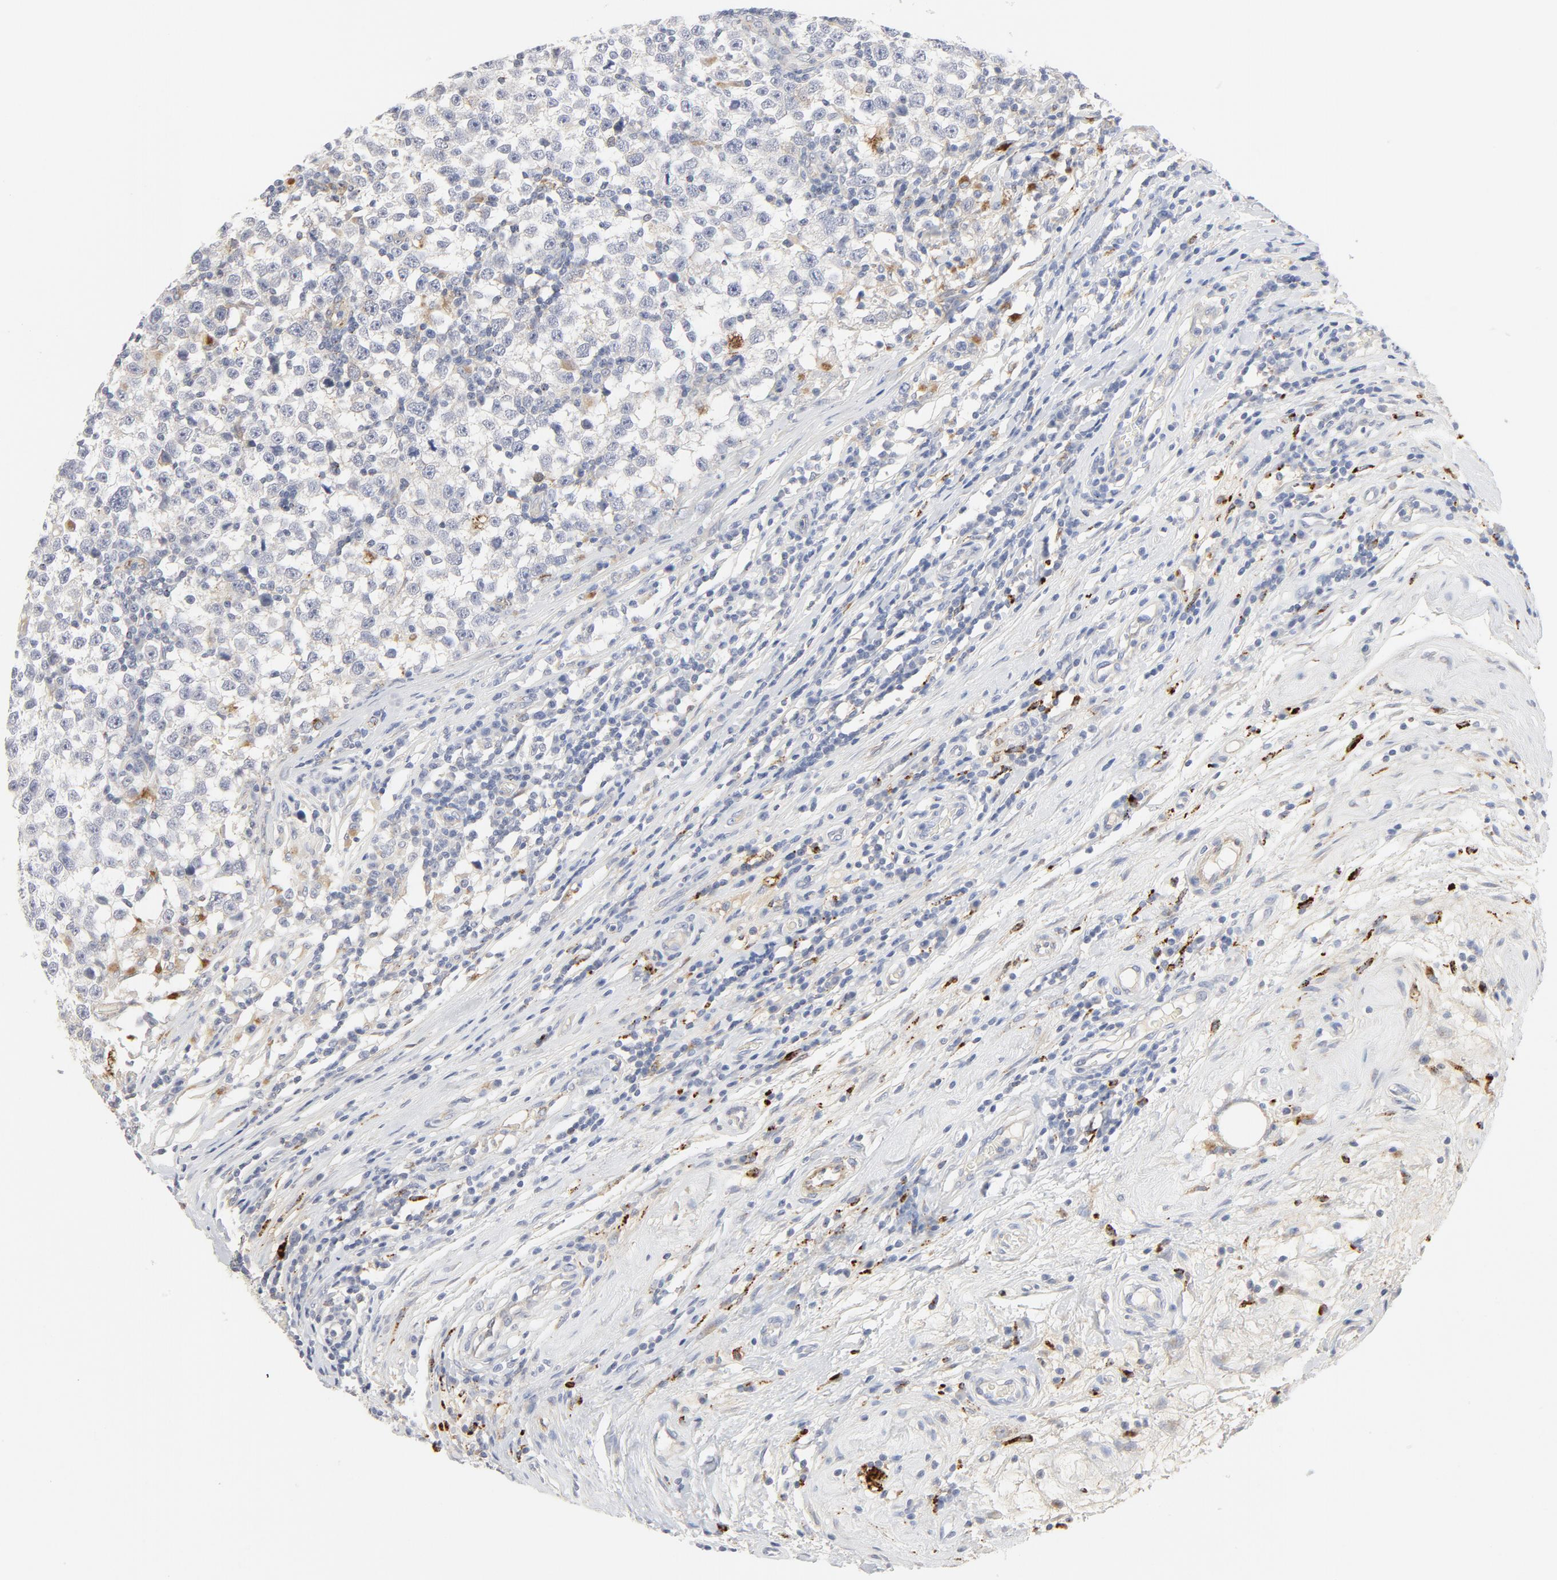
{"staining": {"intensity": "negative", "quantity": "none", "location": "none"}, "tissue": "testis cancer", "cell_type": "Tumor cells", "image_type": "cancer", "snomed": [{"axis": "morphology", "description": "Seminoma, NOS"}, {"axis": "topography", "description": "Testis"}], "caption": "Tumor cells are negative for protein expression in human testis seminoma.", "gene": "MAGEB17", "patient": {"sex": "male", "age": 43}}